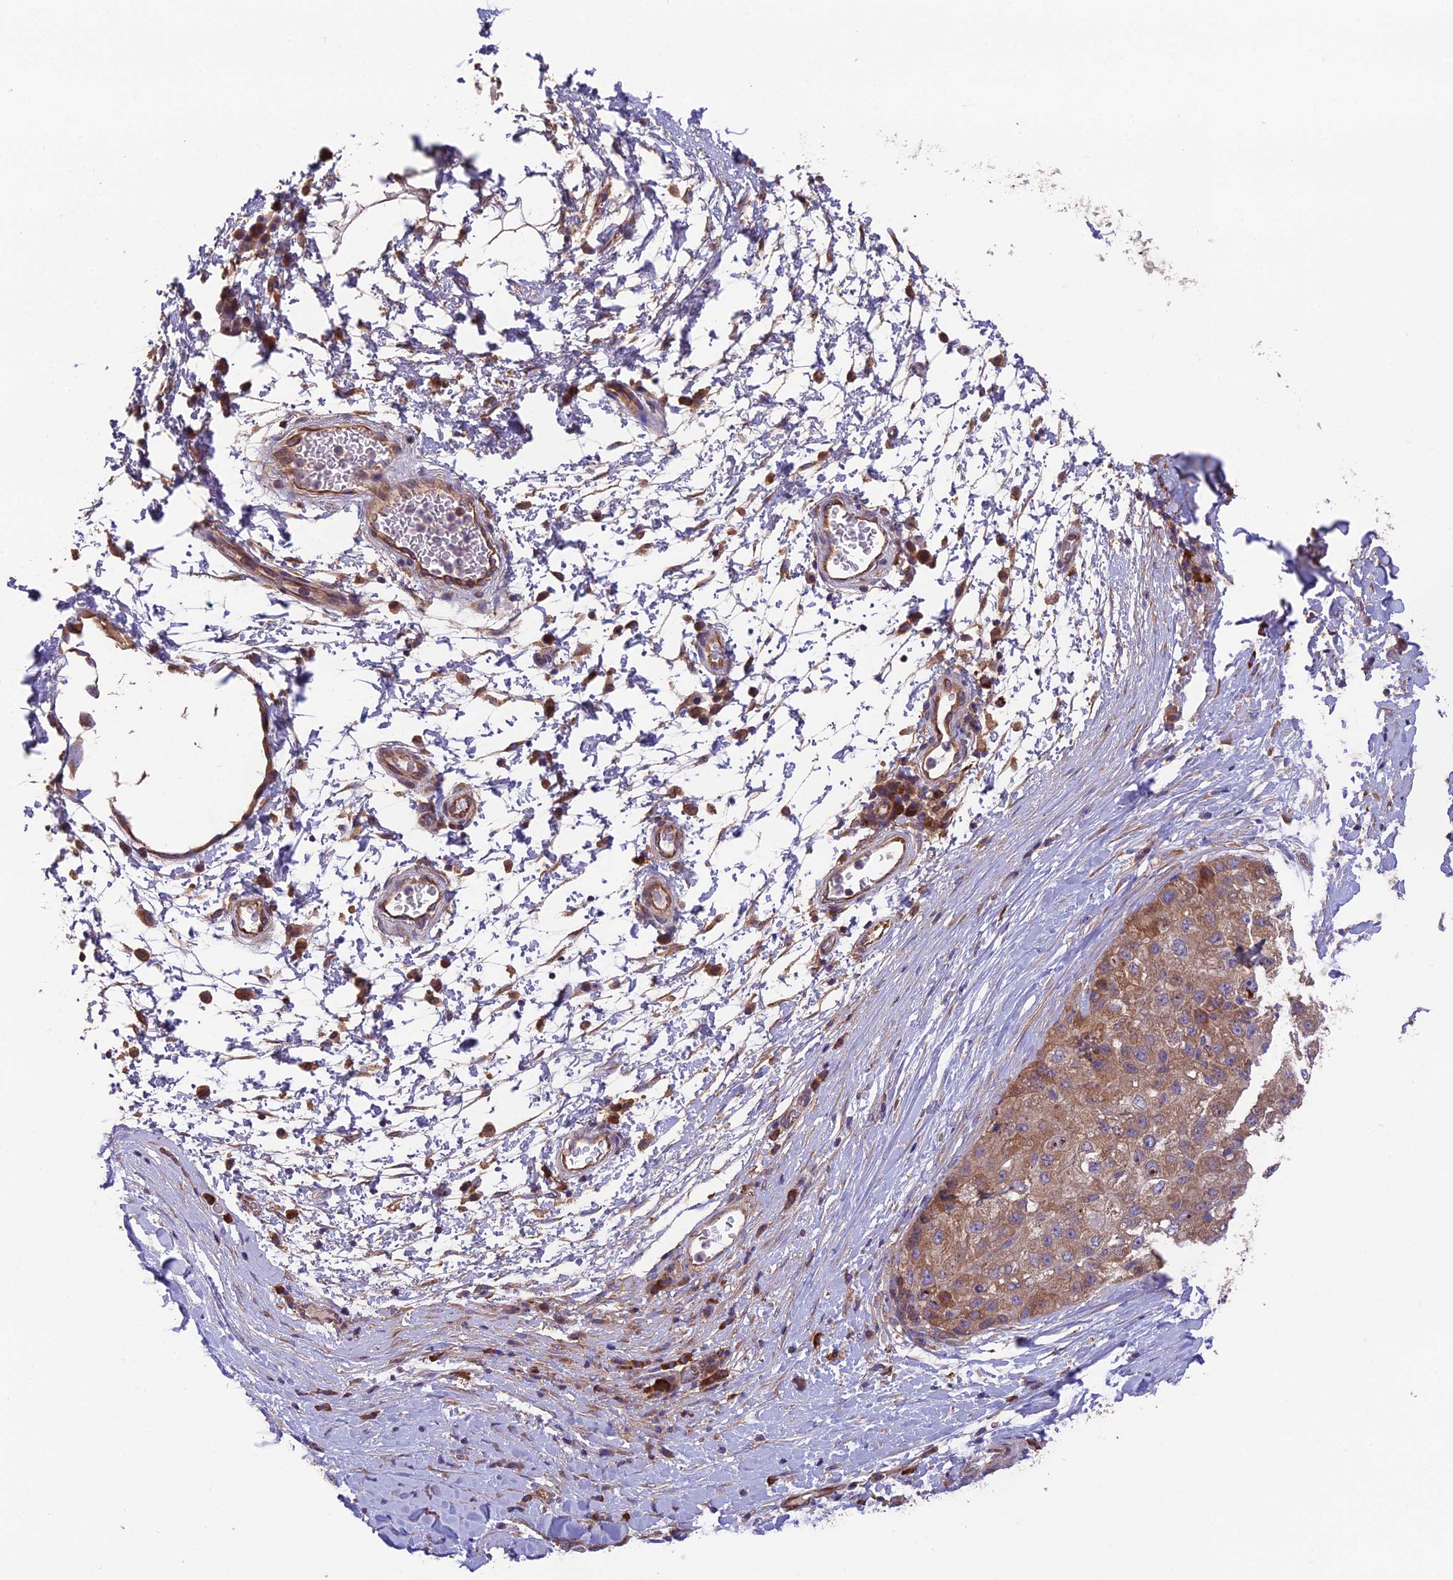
{"staining": {"intensity": "moderate", "quantity": ">75%", "location": "cytoplasmic/membranous"}, "tissue": "liver cancer", "cell_type": "Tumor cells", "image_type": "cancer", "snomed": [{"axis": "morphology", "description": "Carcinoma, Hepatocellular, NOS"}, {"axis": "topography", "description": "Liver"}], "caption": "Immunohistochemical staining of human liver cancer (hepatocellular carcinoma) shows moderate cytoplasmic/membranous protein staining in about >75% of tumor cells.", "gene": "BLOC1S4", "patient": {"sex": "male", "age": 80}}